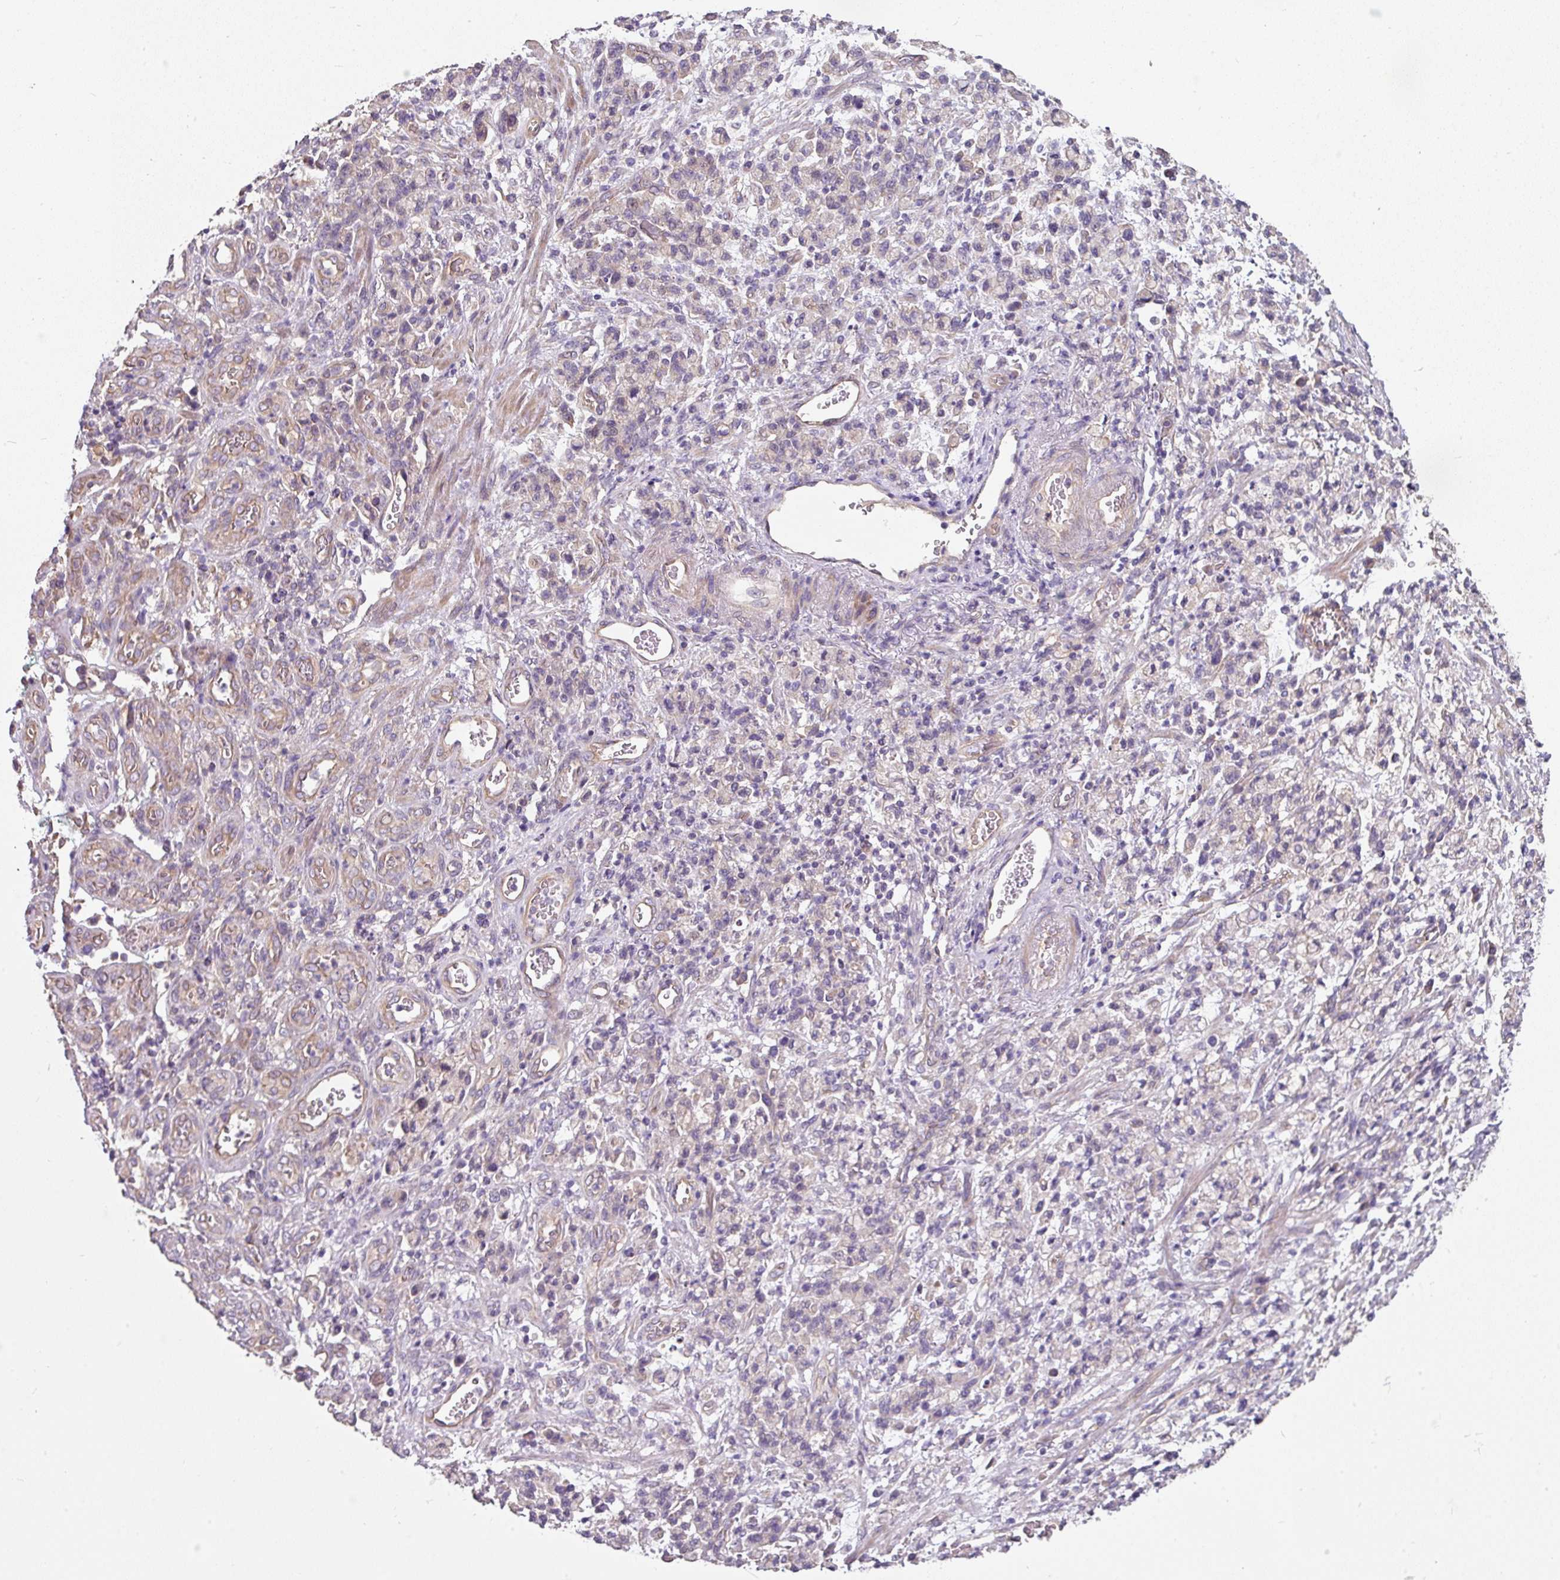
{"staining": {"intensity": "negative", "quantity": "none", "location": "none"}, "tissue": "stomach cancer", "cell_type": "Tumor cells", "image_type": "cancer", "snomed": [{"axis": "morphology", "description": "Adenocarcinoma, NOS"}, {"axis": "topography", "description": "Stomach"}], "caption": "Immunohistochemistry of stomach adenocarcinoma shows no staining in tumor cells.", "gene": "C4orf48", "patient": {"sex": "male", "age": 77}}